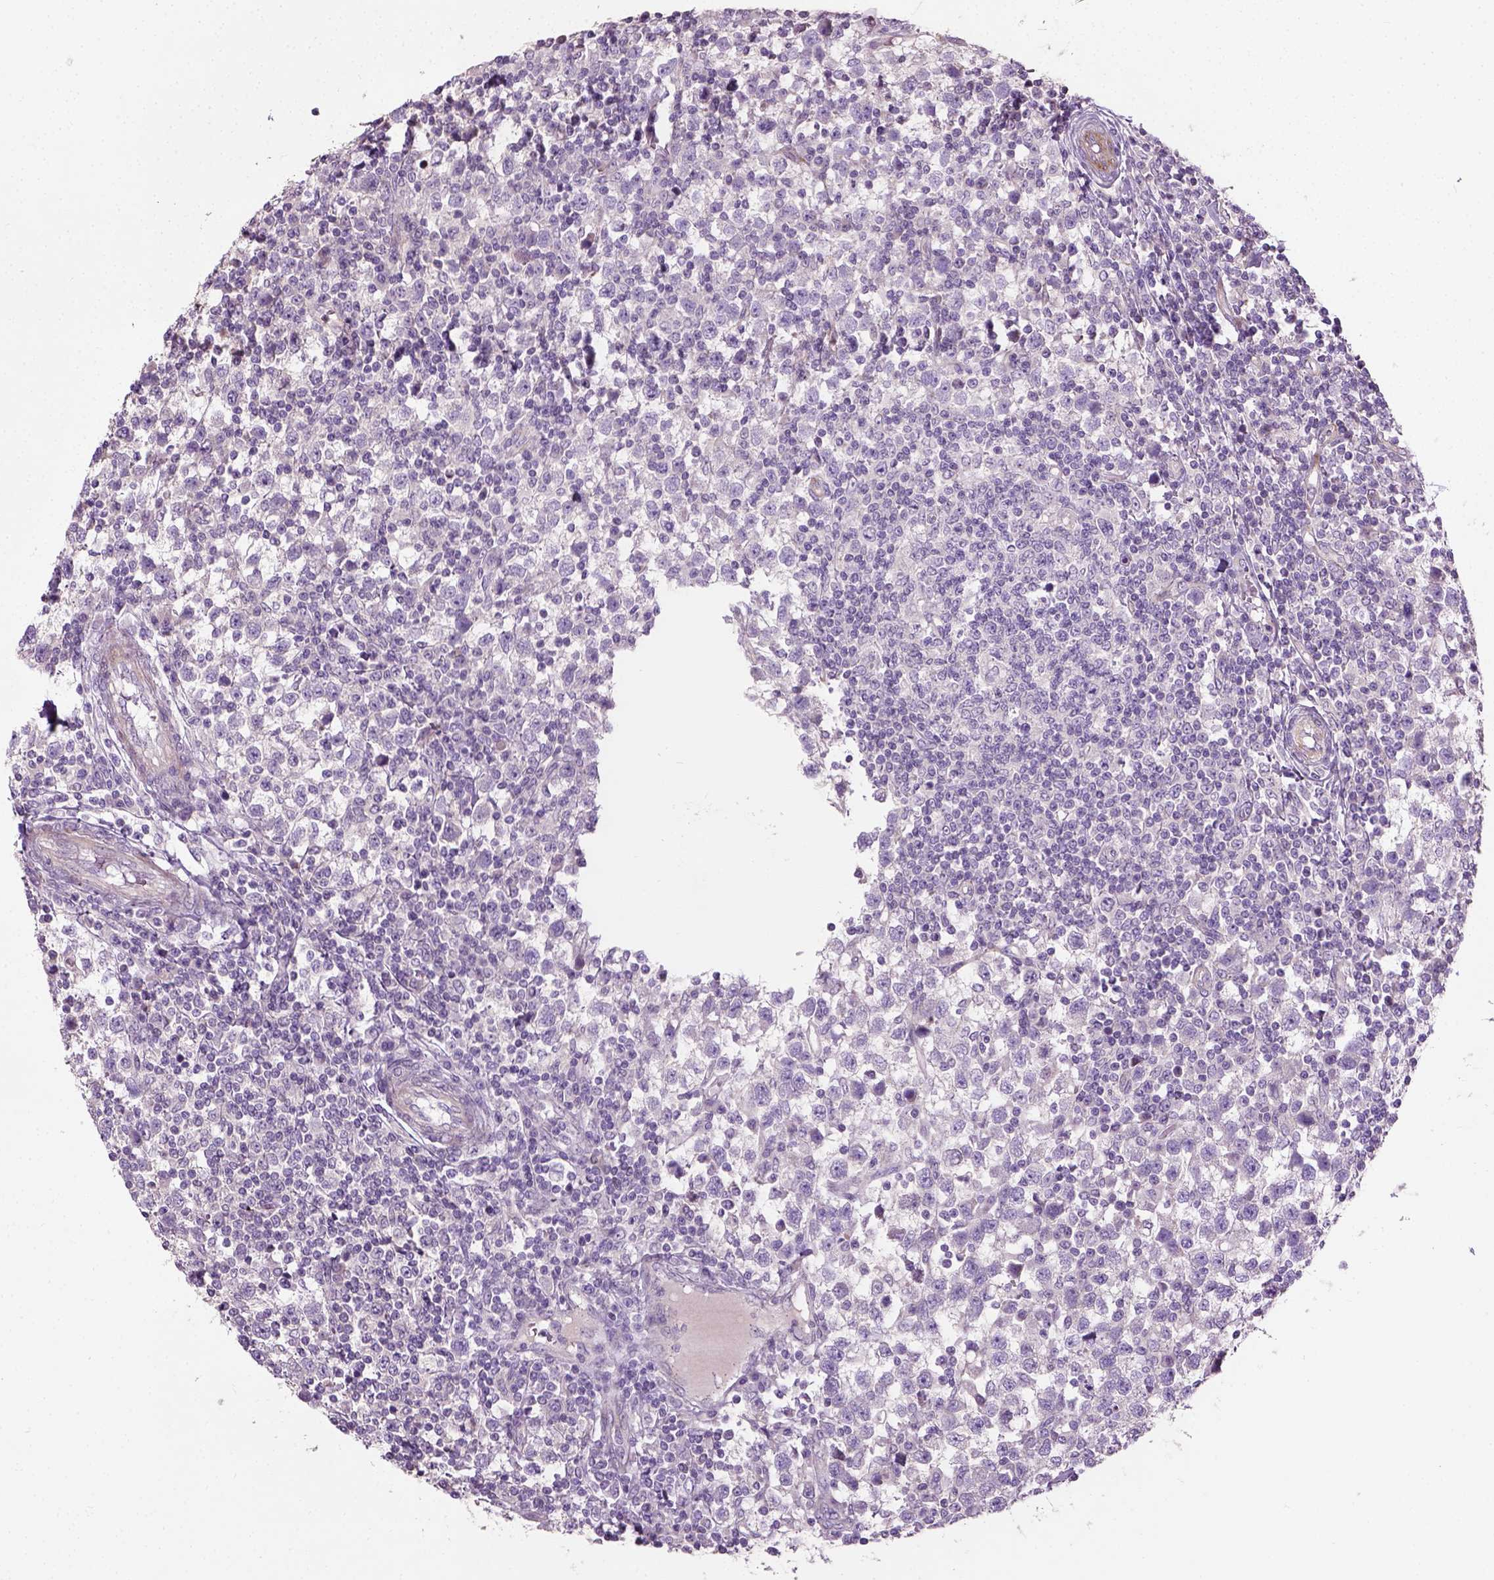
{"staining": {"intensity": "negative", "quantity": "none", "location": "none"}, "tissue": "testis cancer", "cell_type": "Tumor cells", "image_type": "cancer", "snomed": [{"axis": "morphology", "description": "Seminoma, NOS"}, {"axis": "topography", "description": "Testis"}], "caption": "A micrograph of testis cancer stained for a protein exhibits no brown staining in tumor cells.", "gene": "PKP3", "patient": {"sex": "male", "age": 34}}